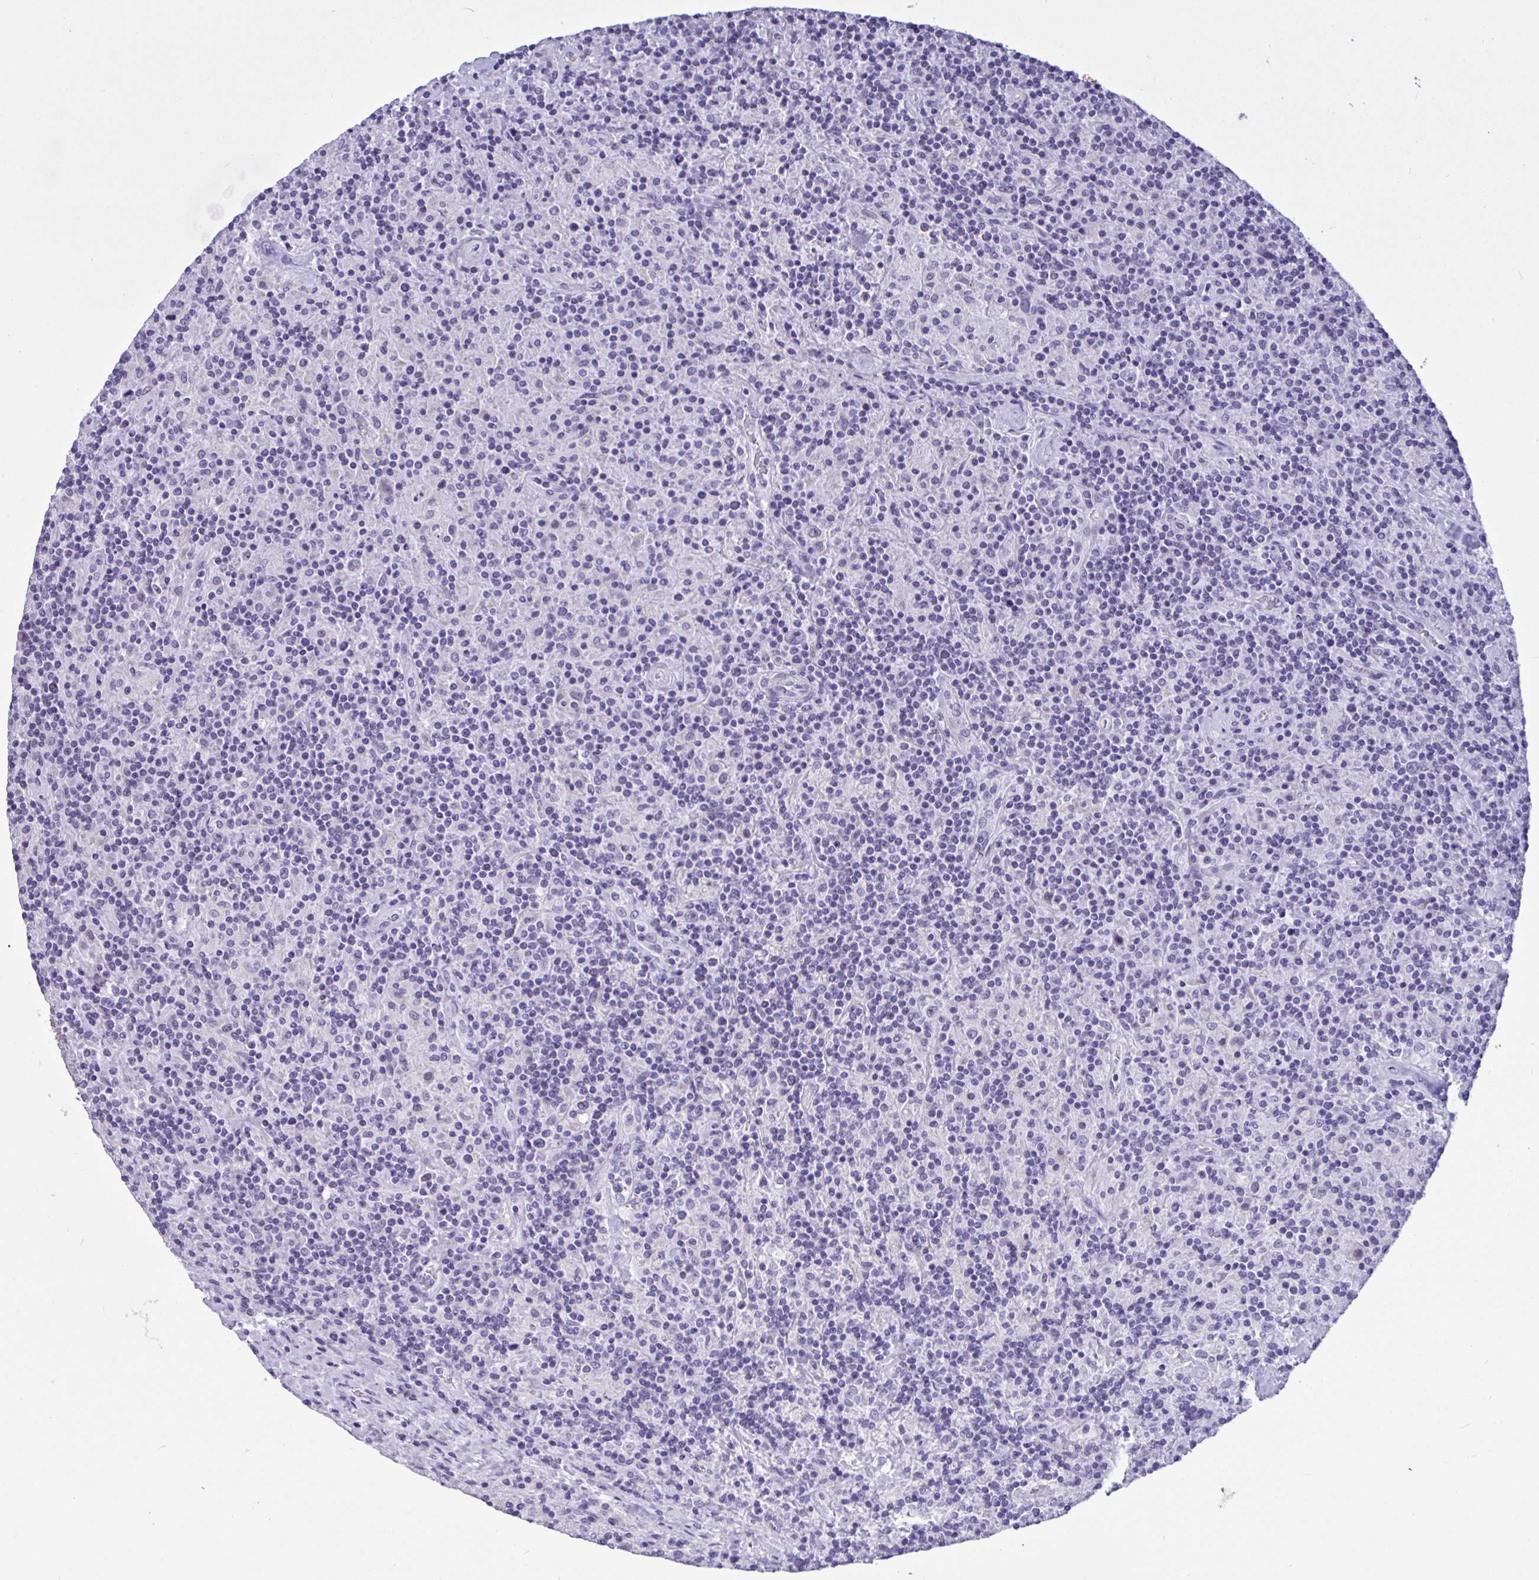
{"staining": {"intensity": "negative", "quantity": "none", "location": "none"}, "tissue": "lymphoma", "cell_type": "Tumor cells", "image_type": "cancer", "snomed": [{"axis": "morphology", "description": "Hodgkin's disease, NOS"}, {"axis": "topography", "description": "Lymph node"}], "caption": "Human Hodgkin's disease stained for a protein using IHC demonstrates no expression in tumor cells.", "gene": "YBX2", "patient": {"sex": "male", "age": 70}}